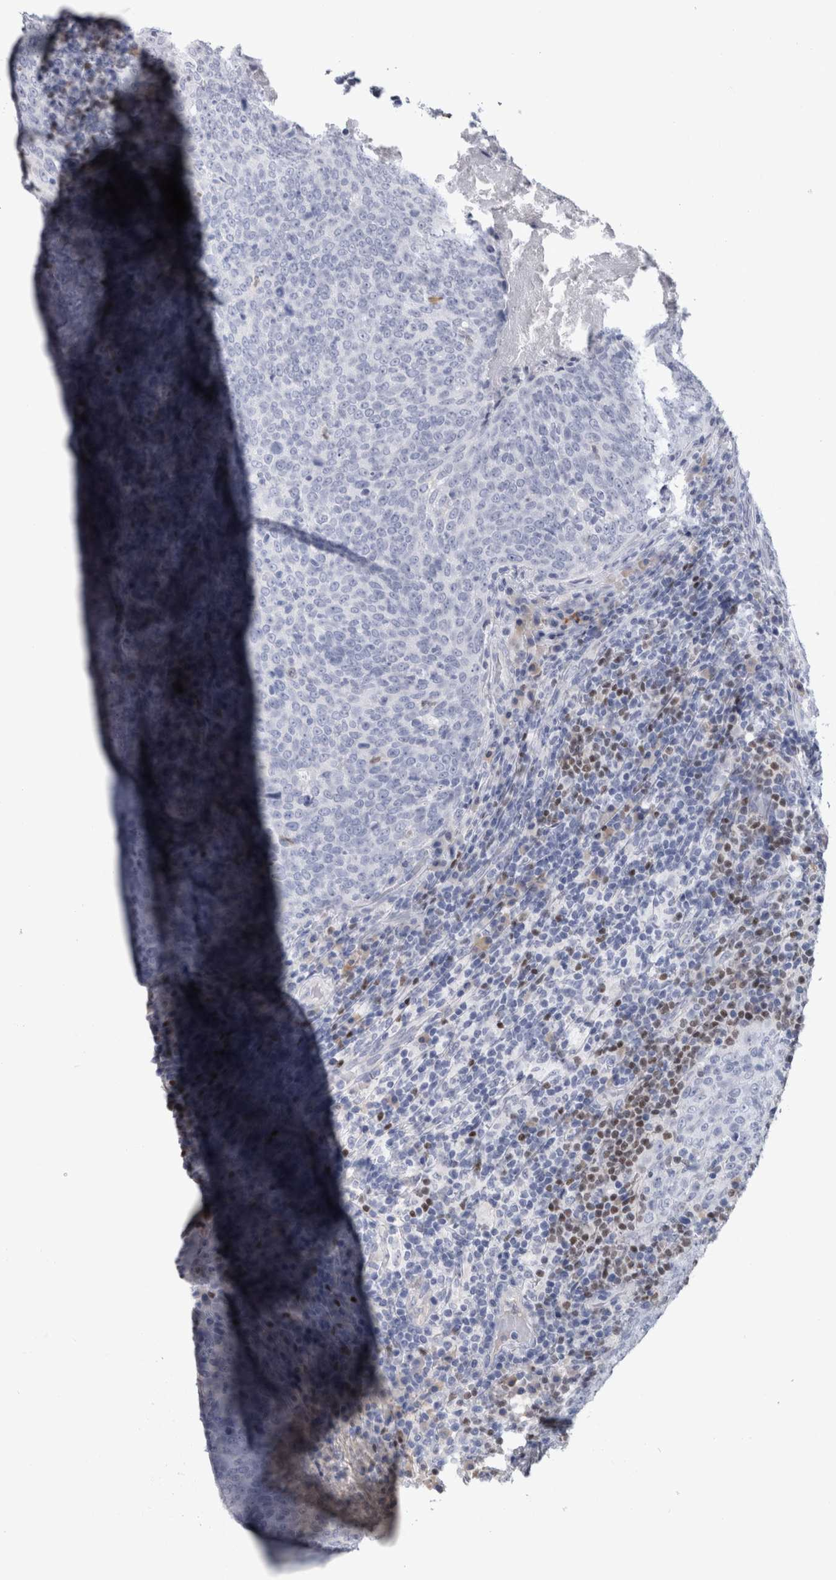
{"staining": {"intensity": "negative", "quantity": "none", "location": "none"}, "tissue": "head and neck cancer", "cell_type": "Tumor cells", "image_type": "cancer", "snomed": [{"axis": "morphology", "description": "Squamous cell carcinoma, NOS"}, {"axis": "morphology", "description": "Squamous cell carcinoma, metastatic, NOS"}, {"axis": "topography", "description": "Lymph node"}, {"axis": "topography", "description": "Head-Neck"}], "caption": "DAB (3,3'-diaminobenzidine) immunohistochemical staining of metastatic squamous cell carcinoma (head and neck) reveals no significant staining in tumor cells. The staining was performed using DAB (3,3'-diaminobenzidine) to visualize the protein expression in brown, while the nuclei were stained in blue with hematoxylin (Magnification: 20x).", "gene": "PAX5", "patient": {"sex": "male", "age": 62}}